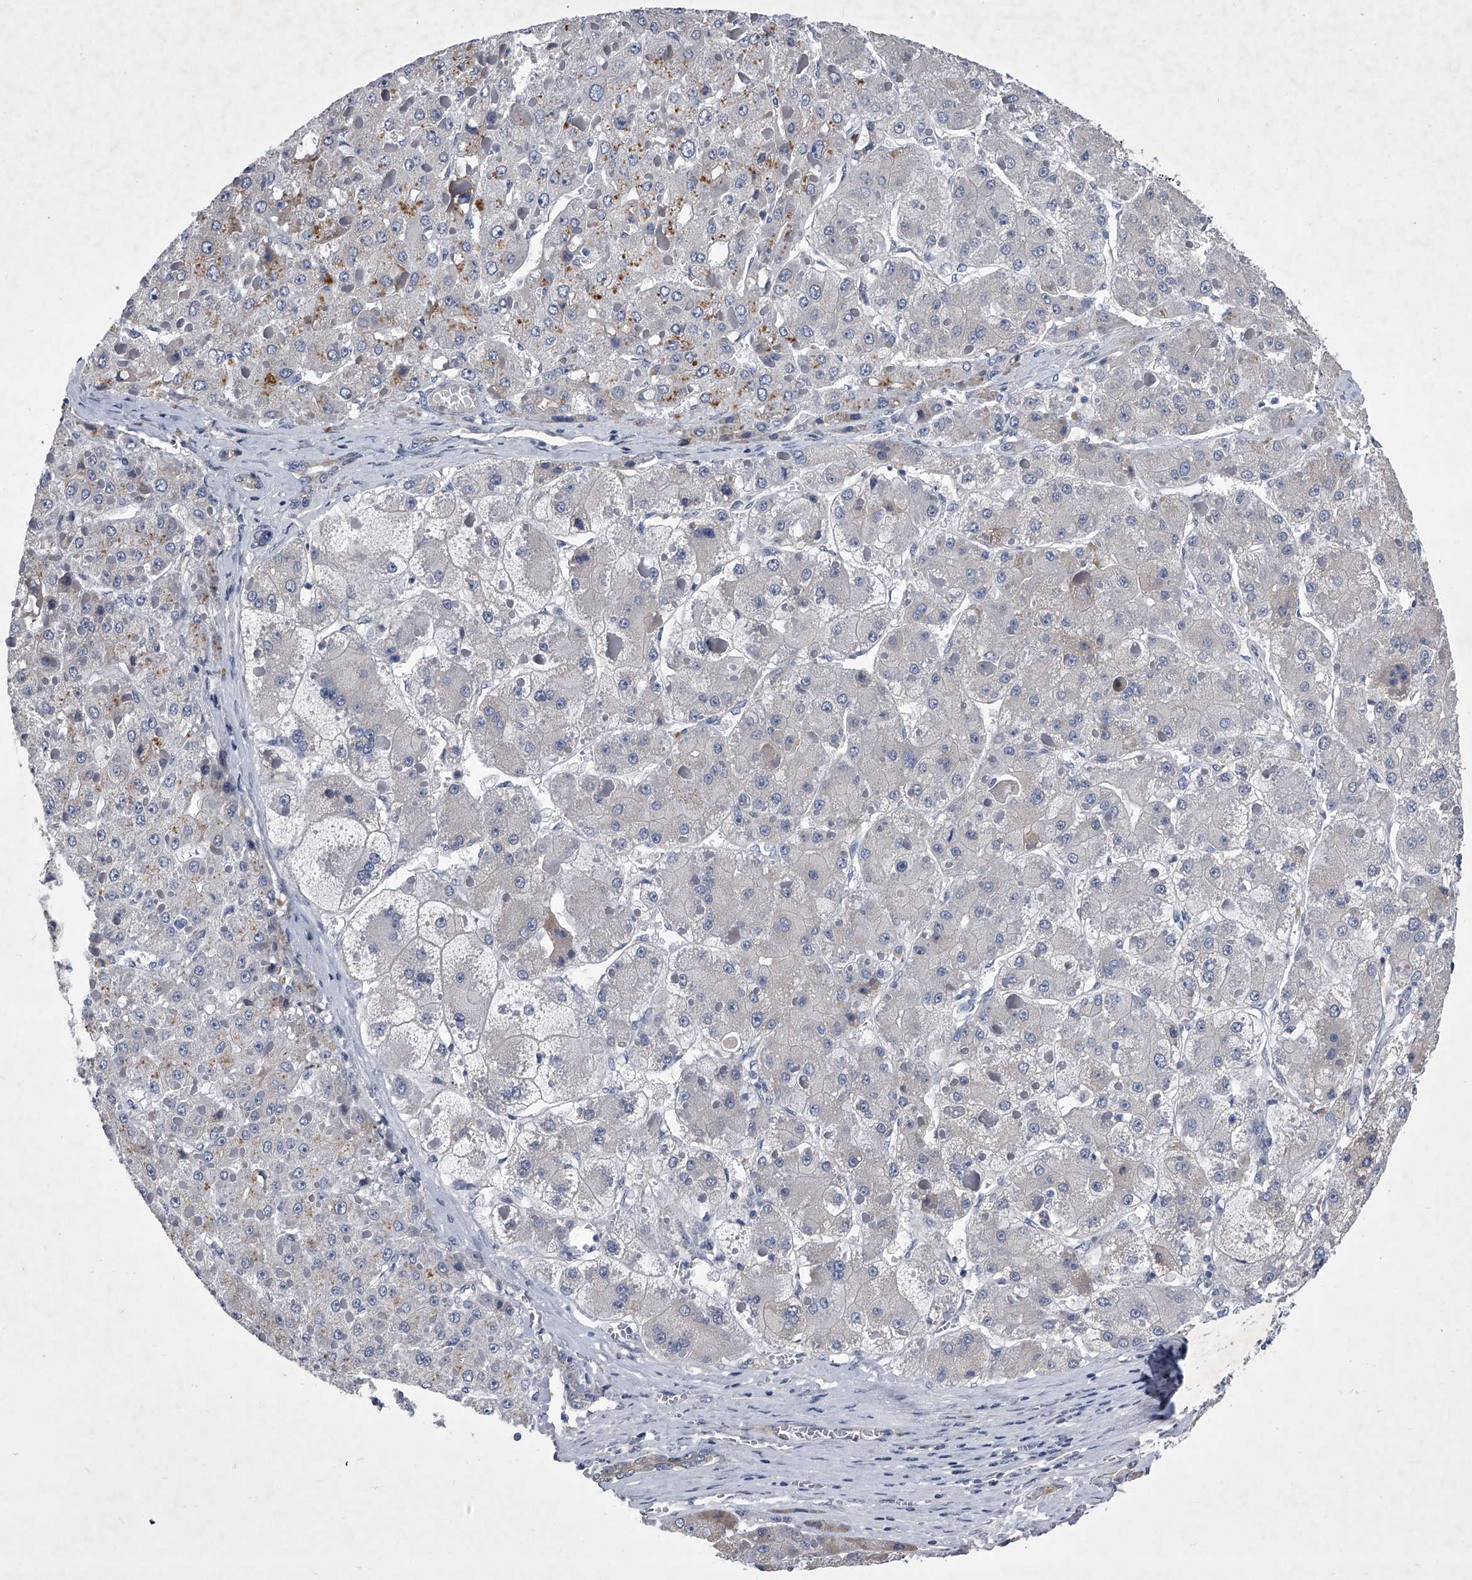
{"staining": {"intensity": "moderate", "quantity": "<25%", "location": "cytoplasmic/membranous"}, "tissue": "liver cancer", "cell_type": "Tumor cells", "image_type": "cancer", "snomed": [{"axis": "morphology", "description": "Carcinoma, Hepatocellular, NOS"}, {"axis": "topography", "description": "Liver"}], "caption": "Tumor cells show low levels of moderate cytoplasmic/membranous expression in about <25% of cells in human liver hepatocellular carcinoma.", "gene": "ZNF76", "patient": {"sex": "female", "age": 73}}